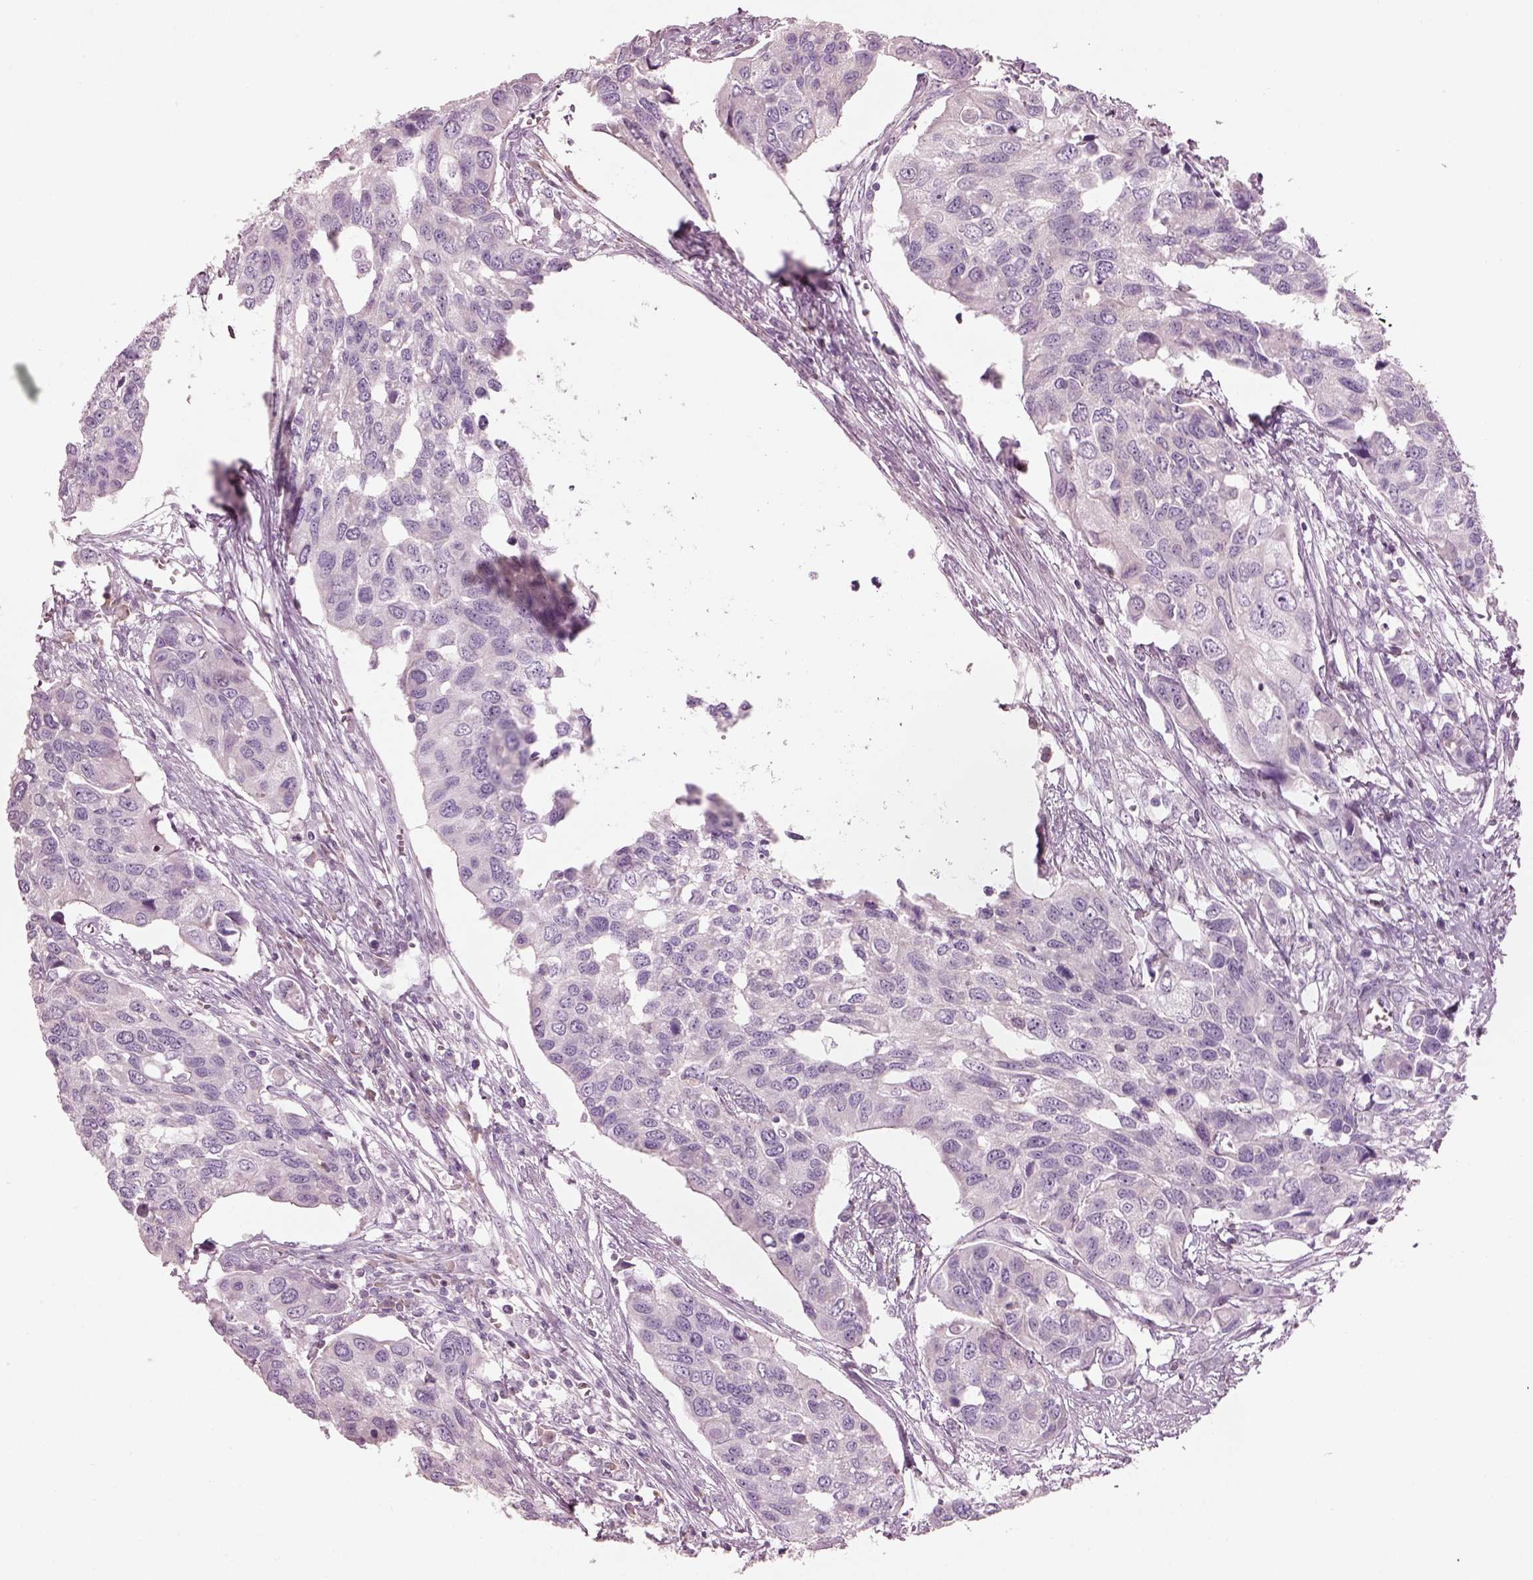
{"staining": {"intensity": "negative", "quantity": "none", "location": "none"}, "tissue": "urothelial cancer", "cell_type": "Tumor cells", "image_type": "cancer", "snomed": [{"axis": "morphology", "description": "Urothelial carcinoma, High grade"}, {"axis": "topography", "description": "Urinary bladder"}], "caption": "Histopathology image shows no significant protein expression in tumor cells of urothelial cancer.", "gene": "SLC27A2", "patient": {"sex": "male", "age": 60}}